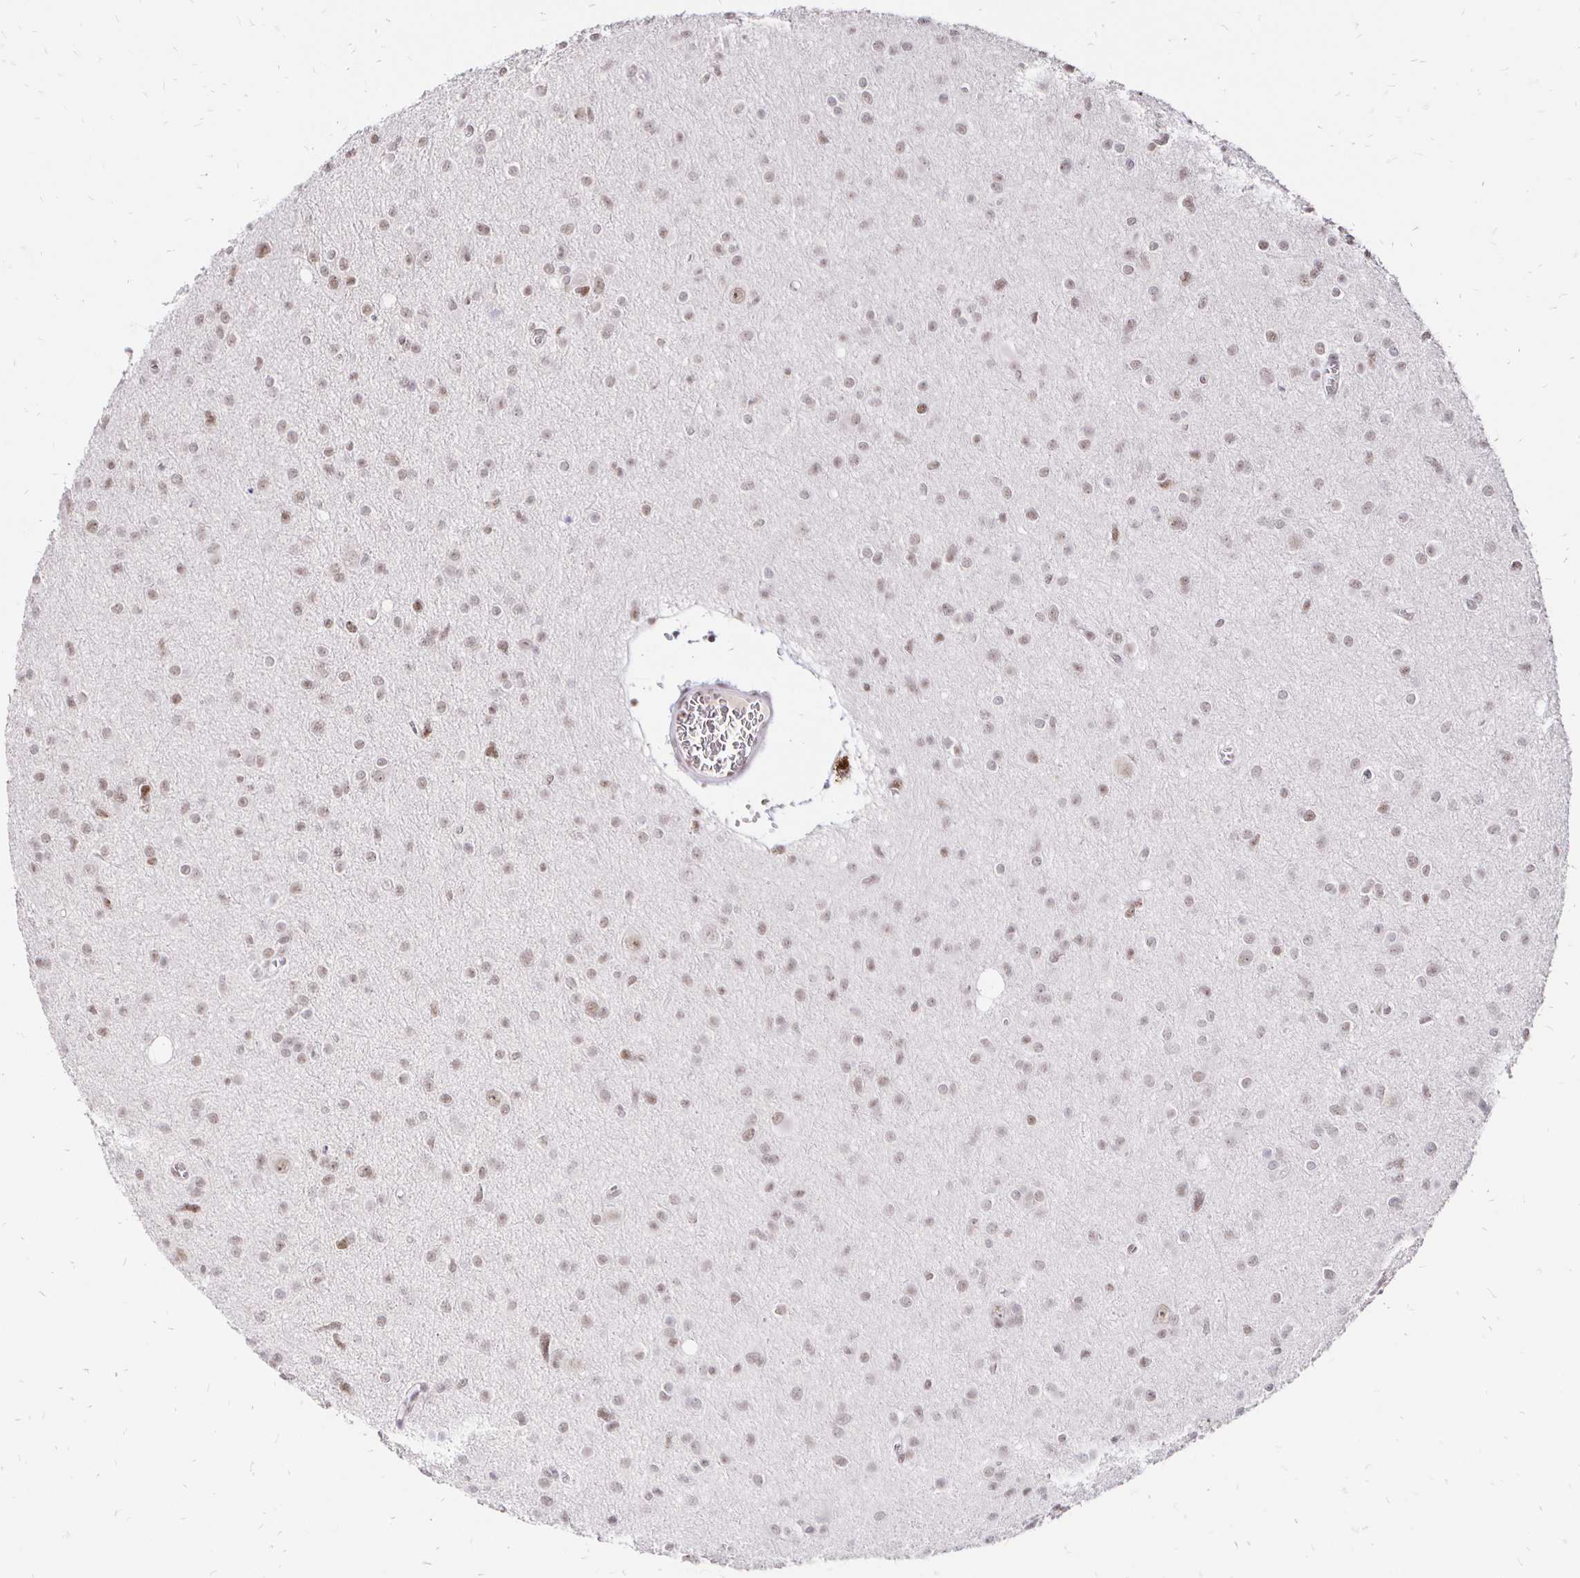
{"staining": {"intensity": "weak", "quantity": "25%-75%", "location": "nuclear"}, "tissue": "glioma", "cell_type": "Tumor cells", "image_type": "cancer", "snomed": [{"axis": "morphology", "description": "Glioma, malignant, High grade"}, {"axis": "topography", "description": "Brain"}], "caption": "Tumor cells exhibit low levels of weak nuclear positivity in approximately 25%-75% of cells in high-grade glioma (malignant). (DAB = brown stain, brightfield microscopy at high magnification).", "gene": "SIN3A", "patient": {"sex": "male", "age": 23}}